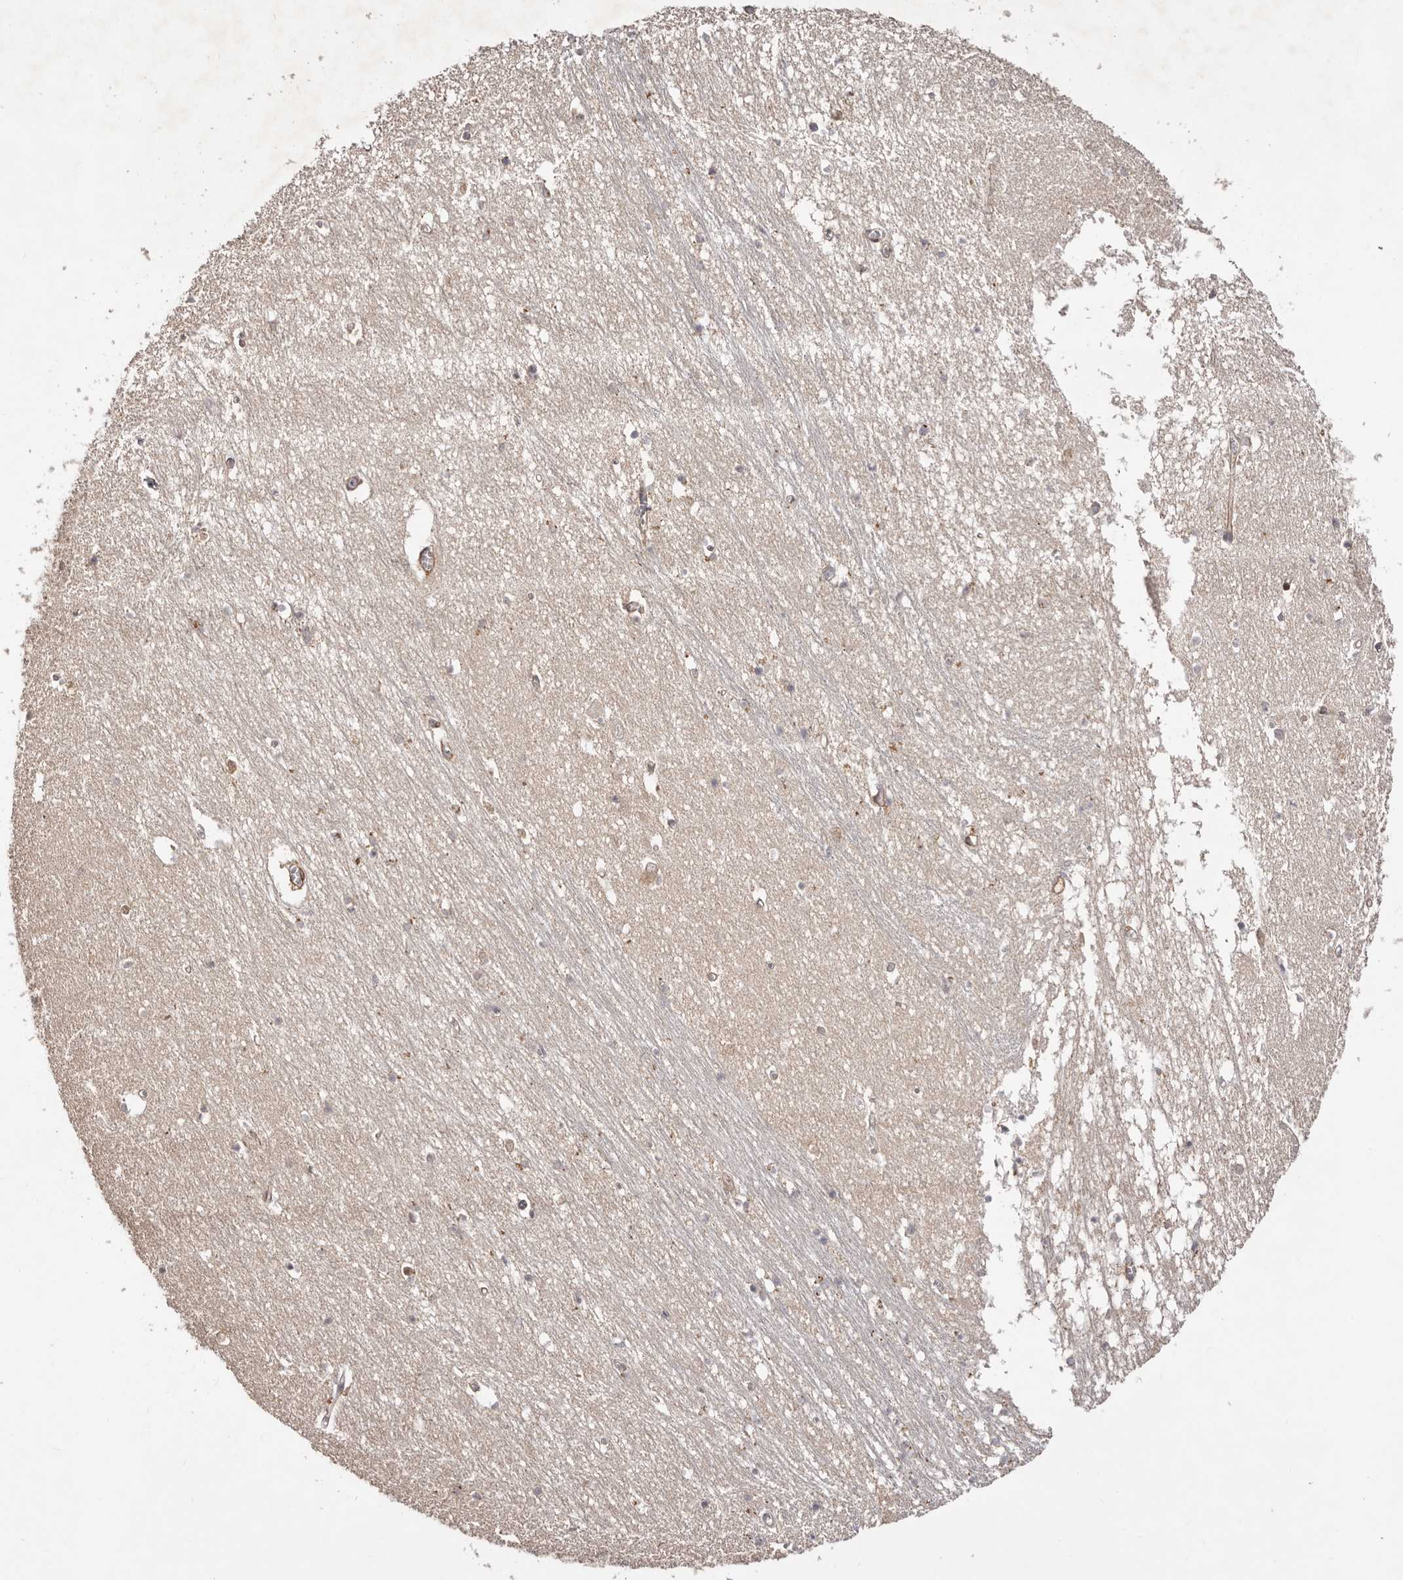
{"staining": {"intensity": "negative", "quantity": "none", "location": "none"}, "tissue": "hippocampus", "cell_type": "Glial cells", "image_type": "normal", "snomed": [{"axis": "morphology", "description": "Normal tissue, NOS"}, {"axis": "topography", "description": "Hippocampus"}], "caption": "High power microscopy image of an IHC micrograph of normal hippocampus, revealing no significant staining in glial cells.", "gene": "MICAL2", "patient": {"sex": "male", "age": 70}}